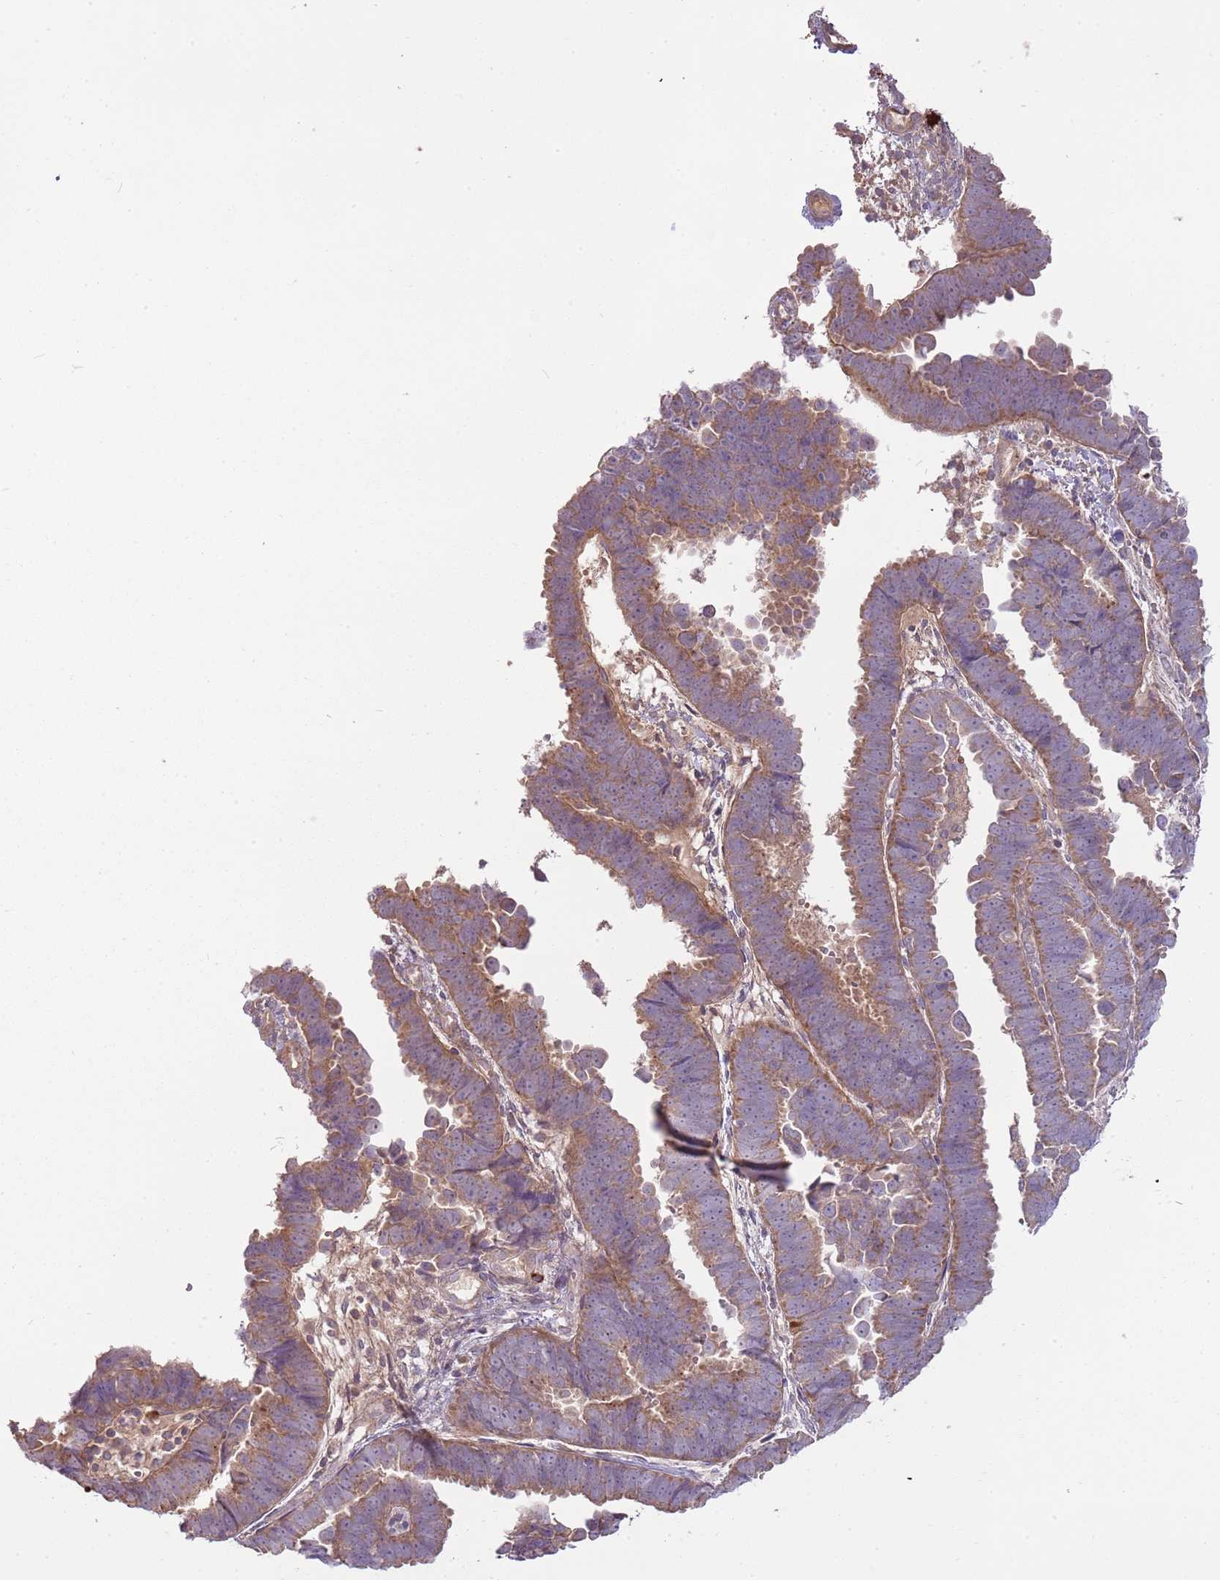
{"staining": {"intensity": "weak", "quantity": ">75%", "location": "cytoplasmic/membranous"}, "tissue": "endometrial cancer", "cell_type": "Tumor cells", "image_type": "cancer", "snomed": [{"axis": "morphology", "description": "Adenocarcinoma, NOS"}, {"axis": "topography", "description": "Endometrium"}], "caption": "Adenocarcinoma (endometrial) was stained to show a protein in brown. There is low levels of weak cytoplasmic/membranous staining in about >75% of tumor cells.", "gene": "RNF128", "patient": {"sex": "female", "age": 75}}